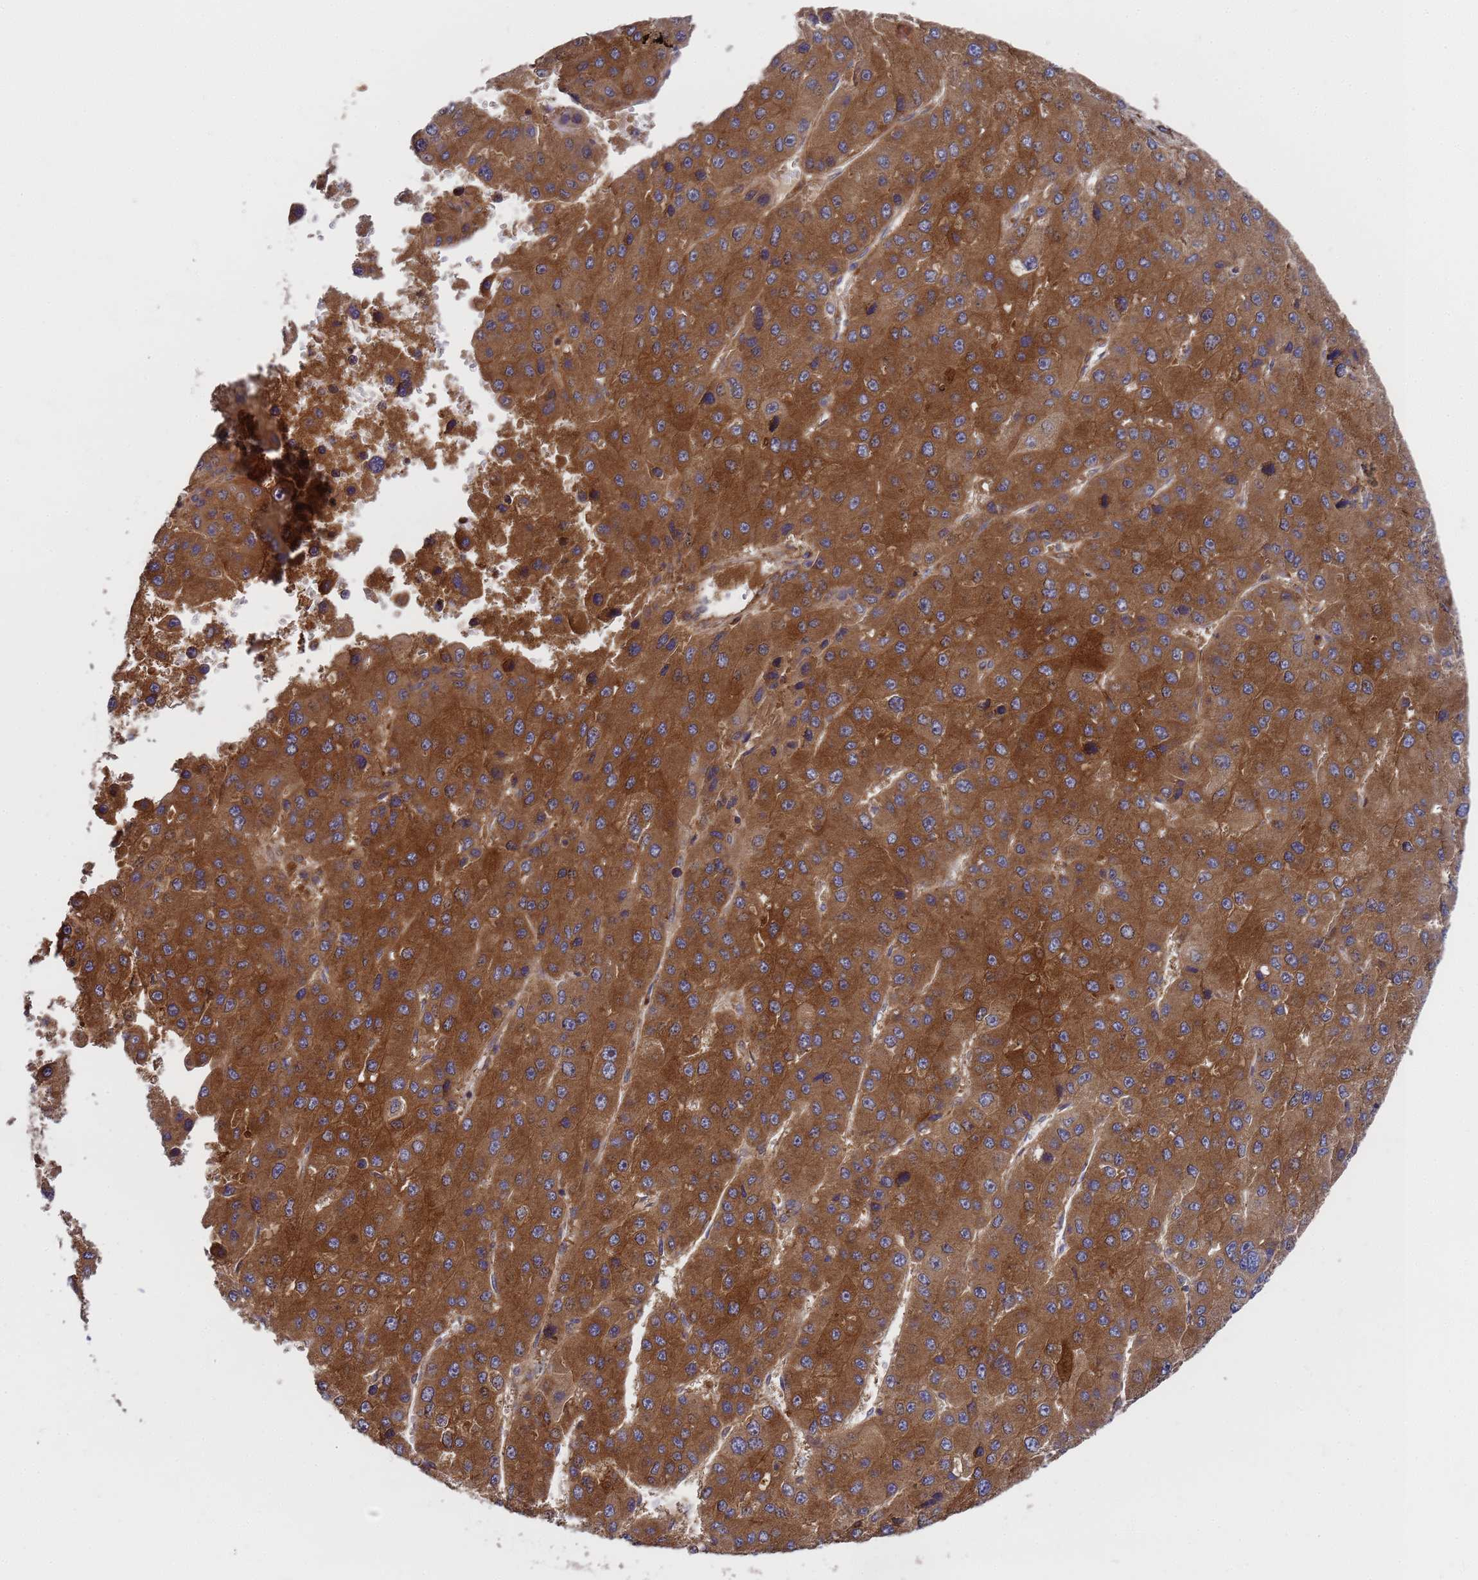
{"staining": {"intensity": "strong", "quantity": ">75%", "location": "cytoplasmic/membranous"}, "tissue": "liver cancer", "cell_type": "Tumor cells", "image_type": "cancer", "snomed": [{"axis": "morphology", "description": "Carcinoma, Hepatocellular, NOS"}, {"axis": "topography", "description": "Liver"}], "caption": "Strong cytoplasmic/membranous staining is appreciated in about >75% of tumor cells in liver hepatocellular carcinoma. (DAB = brown stain, brightfield microscopy at high magnification).", "gene": "GSTCD", "patient": {"sex": "female", "age": 73}}